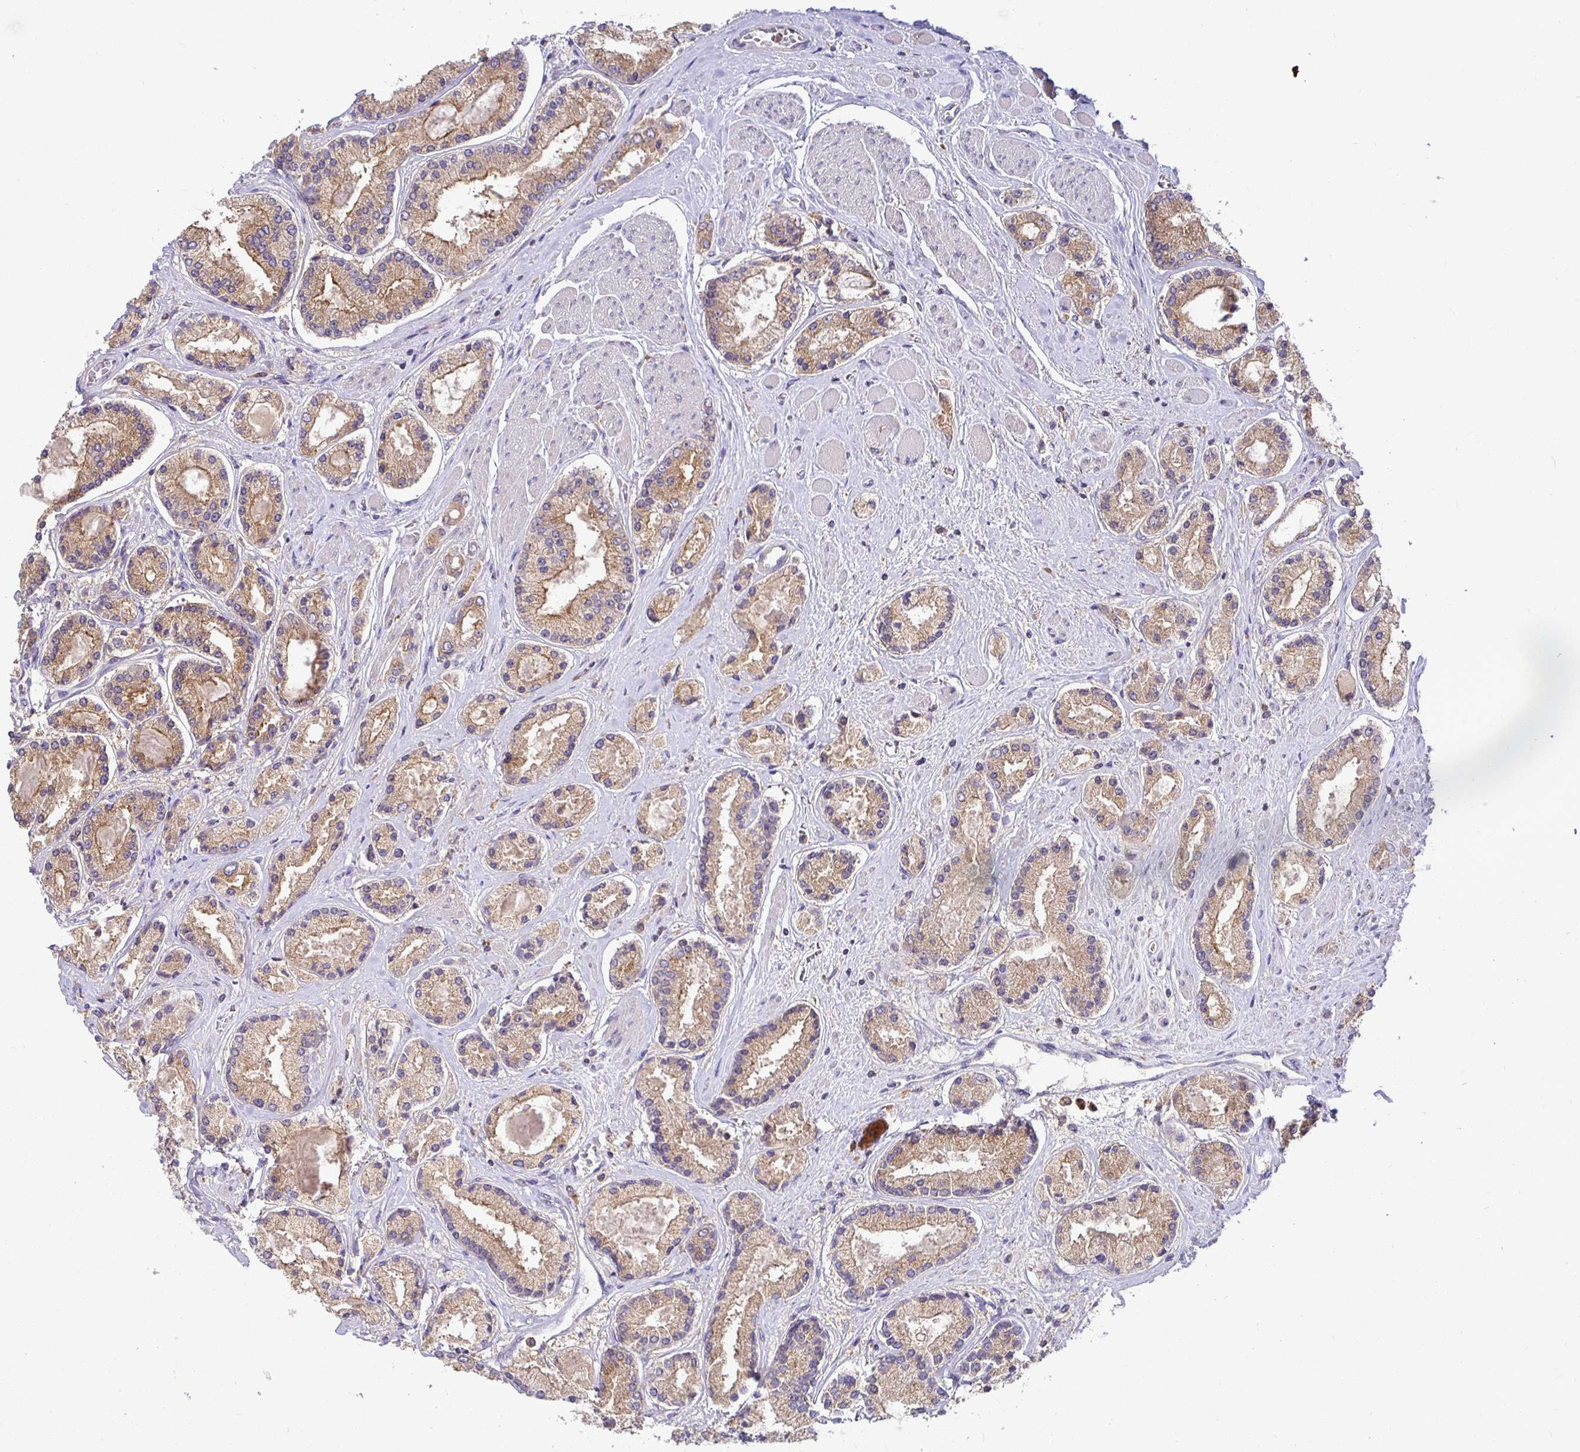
{"staining": {"intensity": "weak", "quantity": "25%-75%", "location": "cytoplasmic/membranous"}, "tissue": "prostate cancer", "cell_type": "Tumor cells", "image_type": "cancer", "snomed": [{"axis": "morphology", "description": "Adenocarcinoma, High grade"}, {"axis": "topography", "description": "Prostate"}], "caption": "Adenocarcinoma (high-grade) (prostate) stained for a protein demonstrates weak cytoplasmic/membranous positivity in tumor cells. (DAB = brown stain, brightfield microscopy at high magnification).", "gene": "ATP6V1F", "patient": {"sex": "male", "age": 67}}